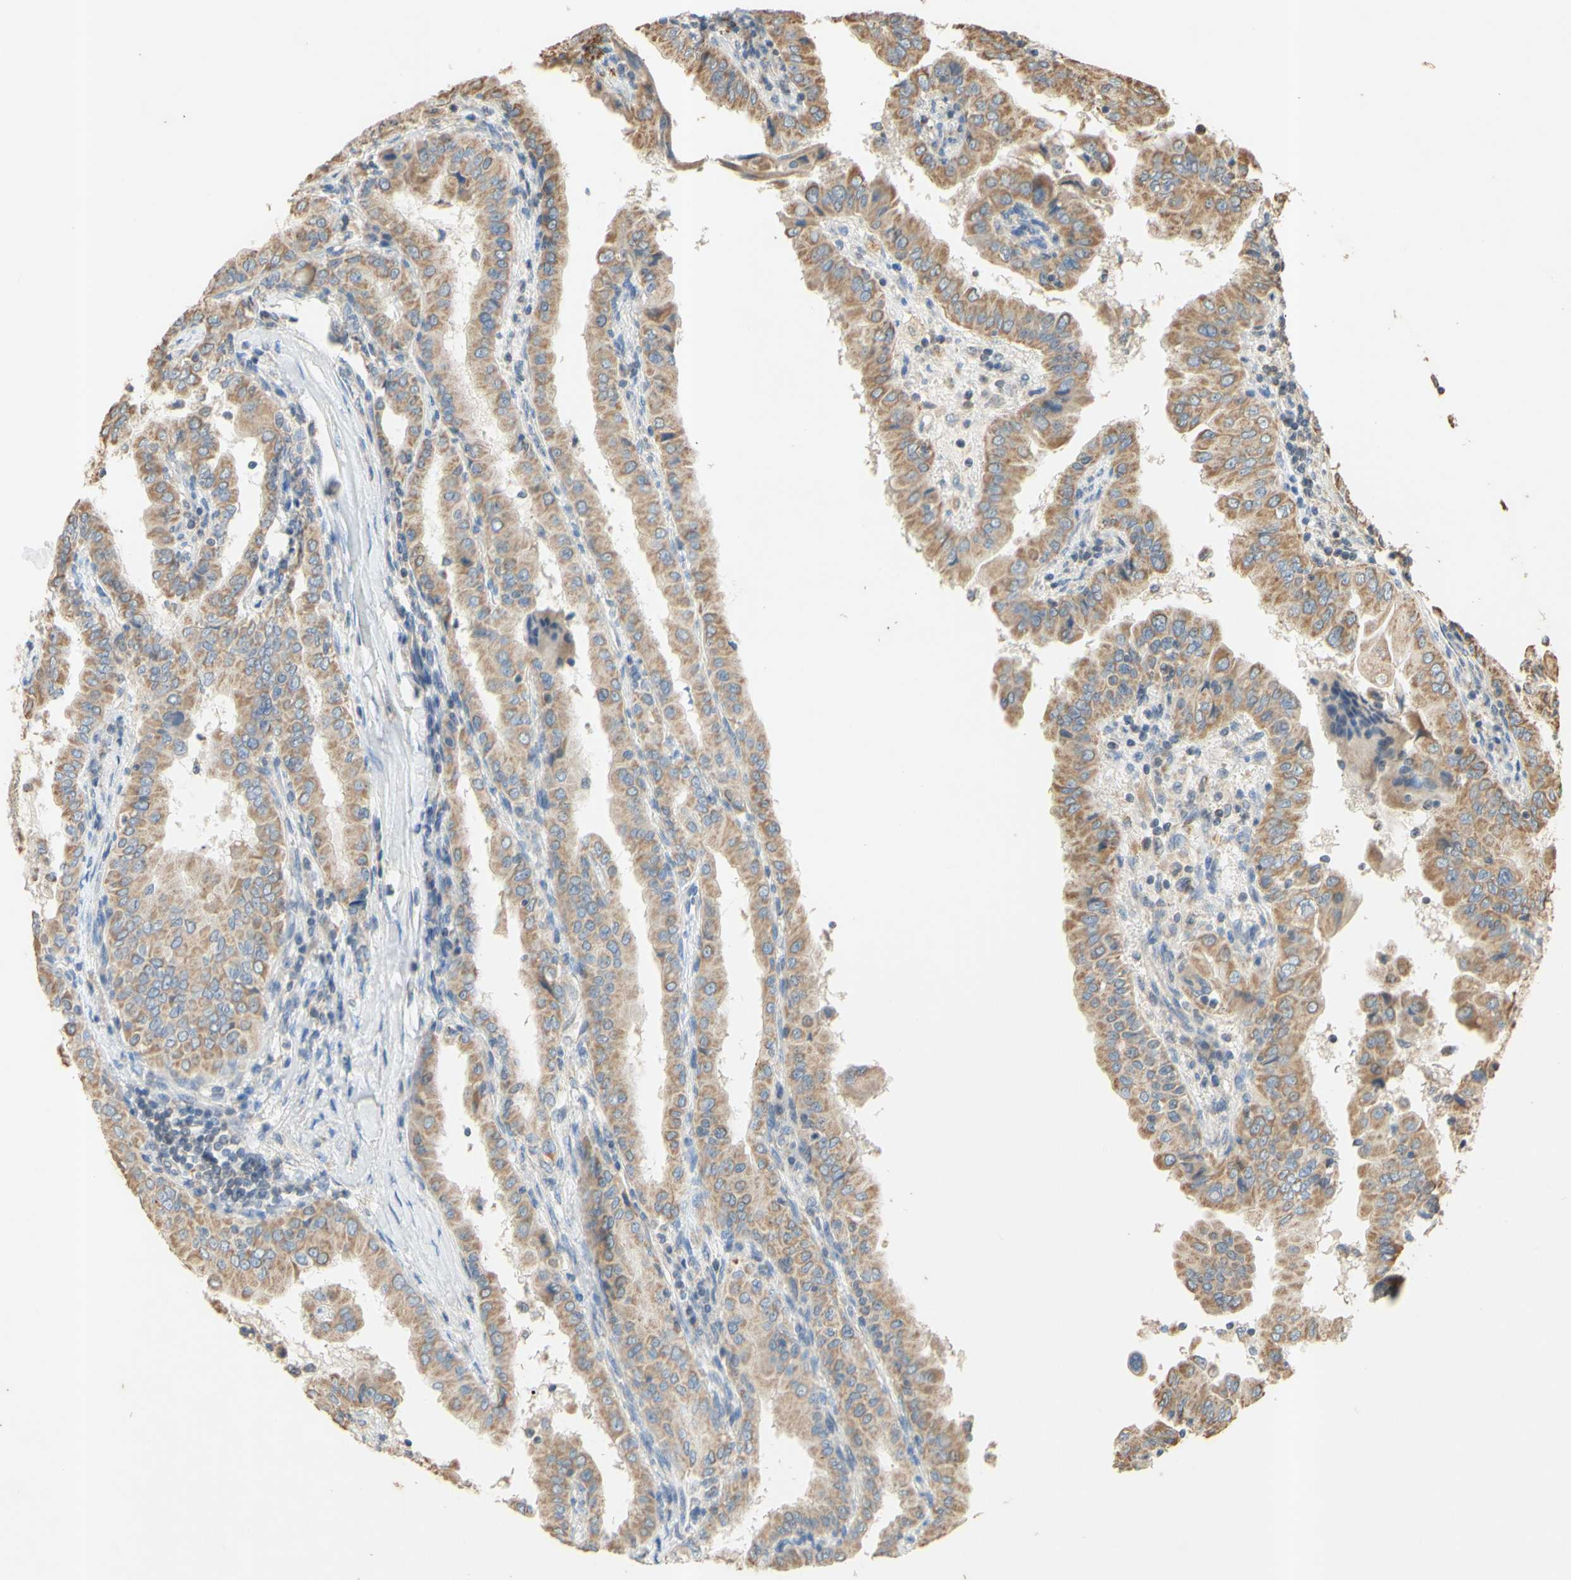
{"staining": {"intensity": "moderate", "quantity": ">75%", "location": "cytoplasmic/membranous"}, "tissue": "thyroid cancer", "cell_type": "Tumor cells", "image_type": "cancer", "snomed": [{"axis": "morphology", "description": "Papillary adenocarcinoma, NOS"}, {"axis": "topography", "description": "Thyroid gland"}], "caption": "Immunohistochemistry (IHC) of human thyroid papillary adenocarcinoma exhibits medium levels of moderate cytoplasmic/membranous expression in approximately >75% of tumor cells.", "gene": "PTGIS", "patient": {"sex": "male", "age": 33}}